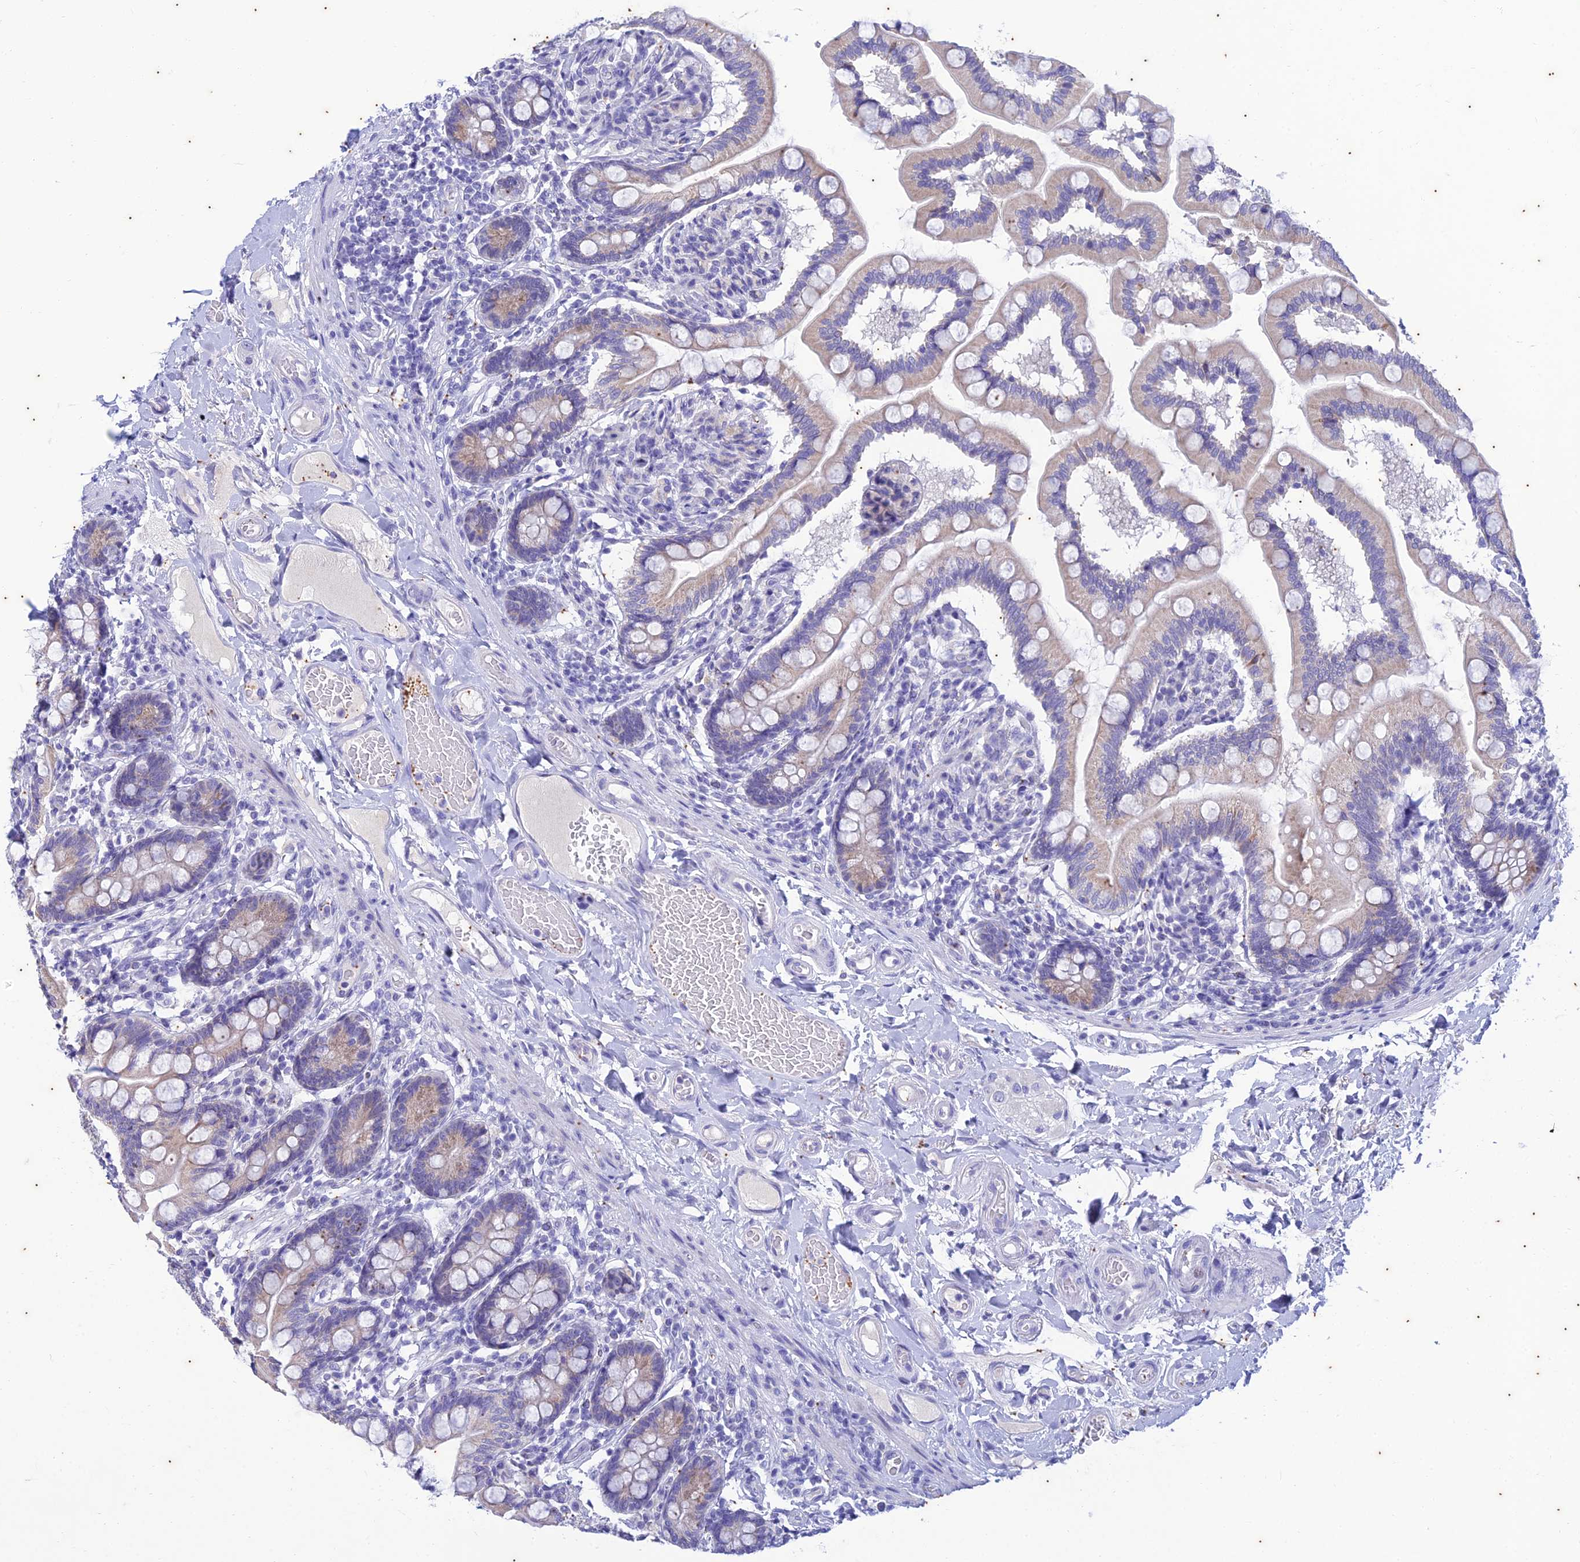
{"staining": {"intensity": "weak", "quantity": "<25%", "location": "cytoplasmic/membranous"}, "tissue": "small intestine", "cell_type": "Glandular cells", "image_type": "normal", "snomed": [{"axis": "morphology", "description": "Normal tissue, NOS"}, {"axis": "topography", "description": "Small intestine"}], "caption": "An immunohistochemistry (IHC) micrograph of normal small intestine is shown. There is no staining in glandular cells of small intestine. (Brightfield microscopy of DAB immunohistochemistry (IHC) at high magnification).", "gene": "TMEM40", "patient": {"sex": "female", "age": 64}}